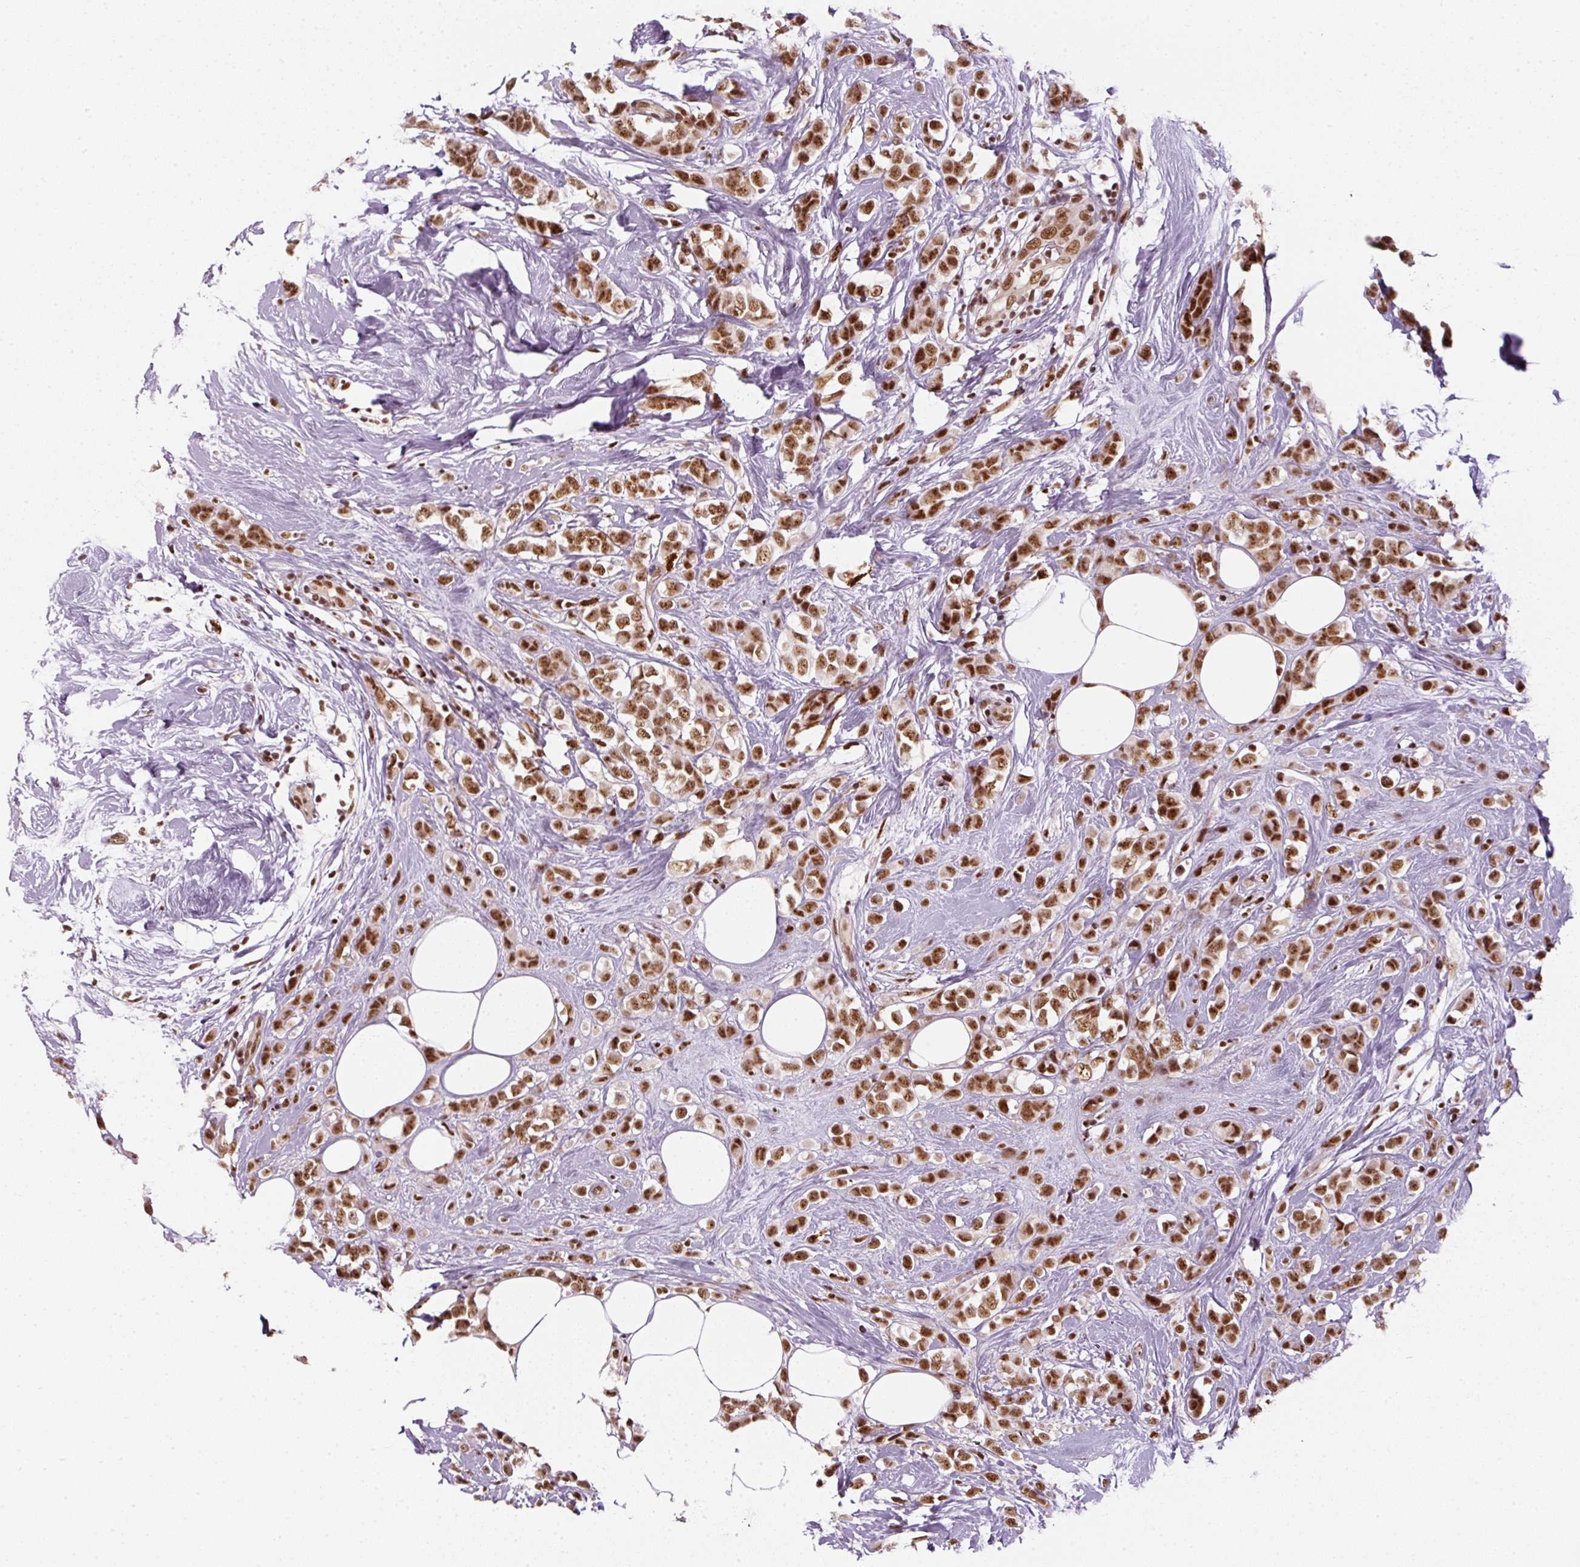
{"staining": {"intensity": "moderate", "quantity": ">75%", "location": "nuclear"}, "tissue": "breast cancer", "cell_type": "Tumor cells", "image_type": "cancer", "snomed": [{"axis": "morphology", "description": "Duct carcinoma"}, {"axis": "topography", "description": "Breast"}], "caption": "Breast cancer stained with immunohistochemistry displays moderate nuclear expression in about >75% of tumor cells.", "gene": "U2AF2", "patient": {"sex": "female", "age": 80}}